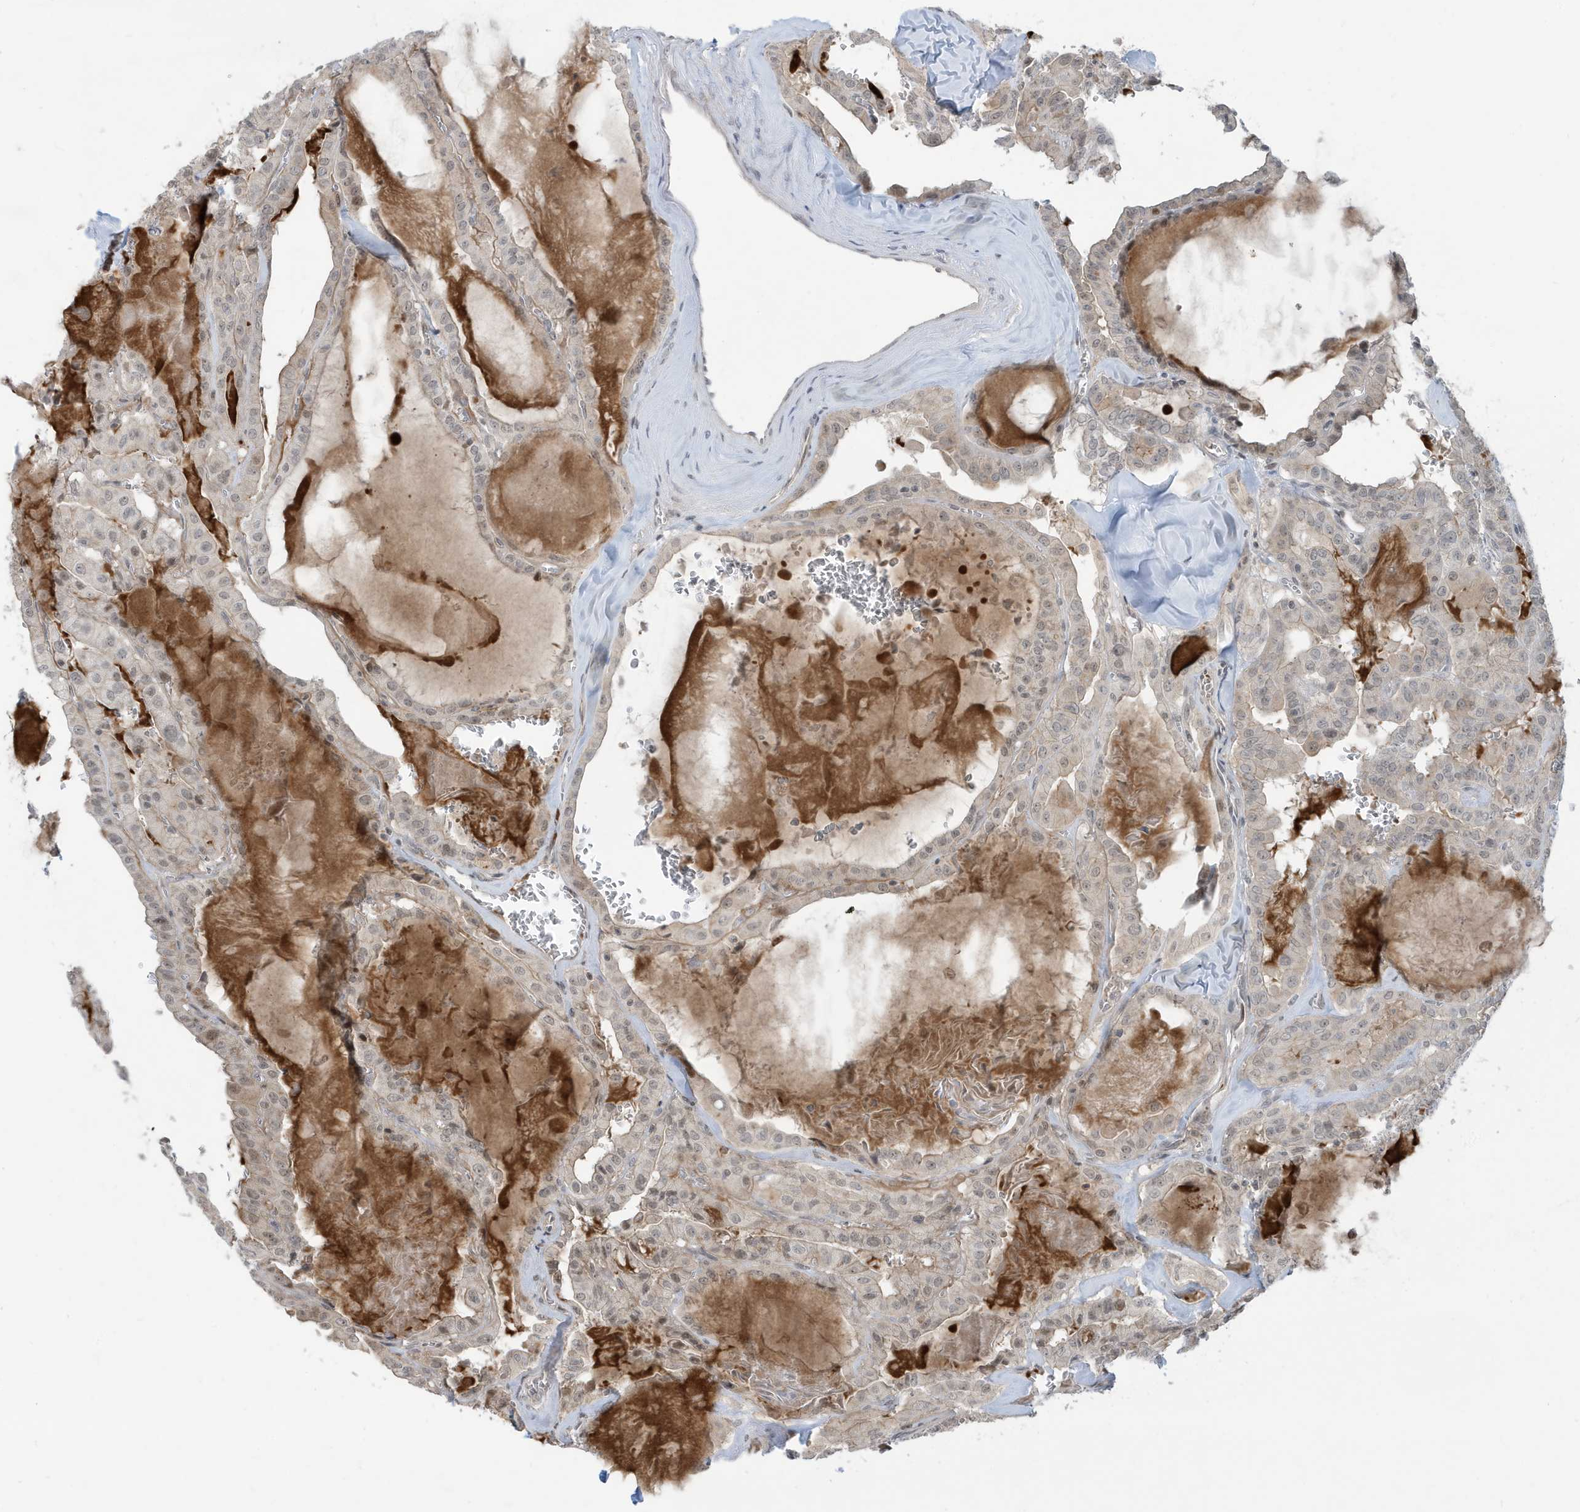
{"staining": {"intensity": "weak", "quantity": "25%-75%", "location": "cytoplasmic/membranous,nuclear"}, "tissue": "thyroid cancer", "cell_type": "Tumor cells", "image_type": "cancer", "snomed": [{"axis": "morphology", "description": "Papillary adenocarcinoma, NOS"}, {"axis": "topography", "description": "Thyroid gland"}], "caption": "Human thyroid cancer (papillary adenocarcinoma) stained with a brown dye reveals weak cytoplasmic/membranous and nuclear positive expression in approximately 25%-75% of tumor cells.", "gene": "PRRT3", "patient": {"sex": "male", "age": 52}}